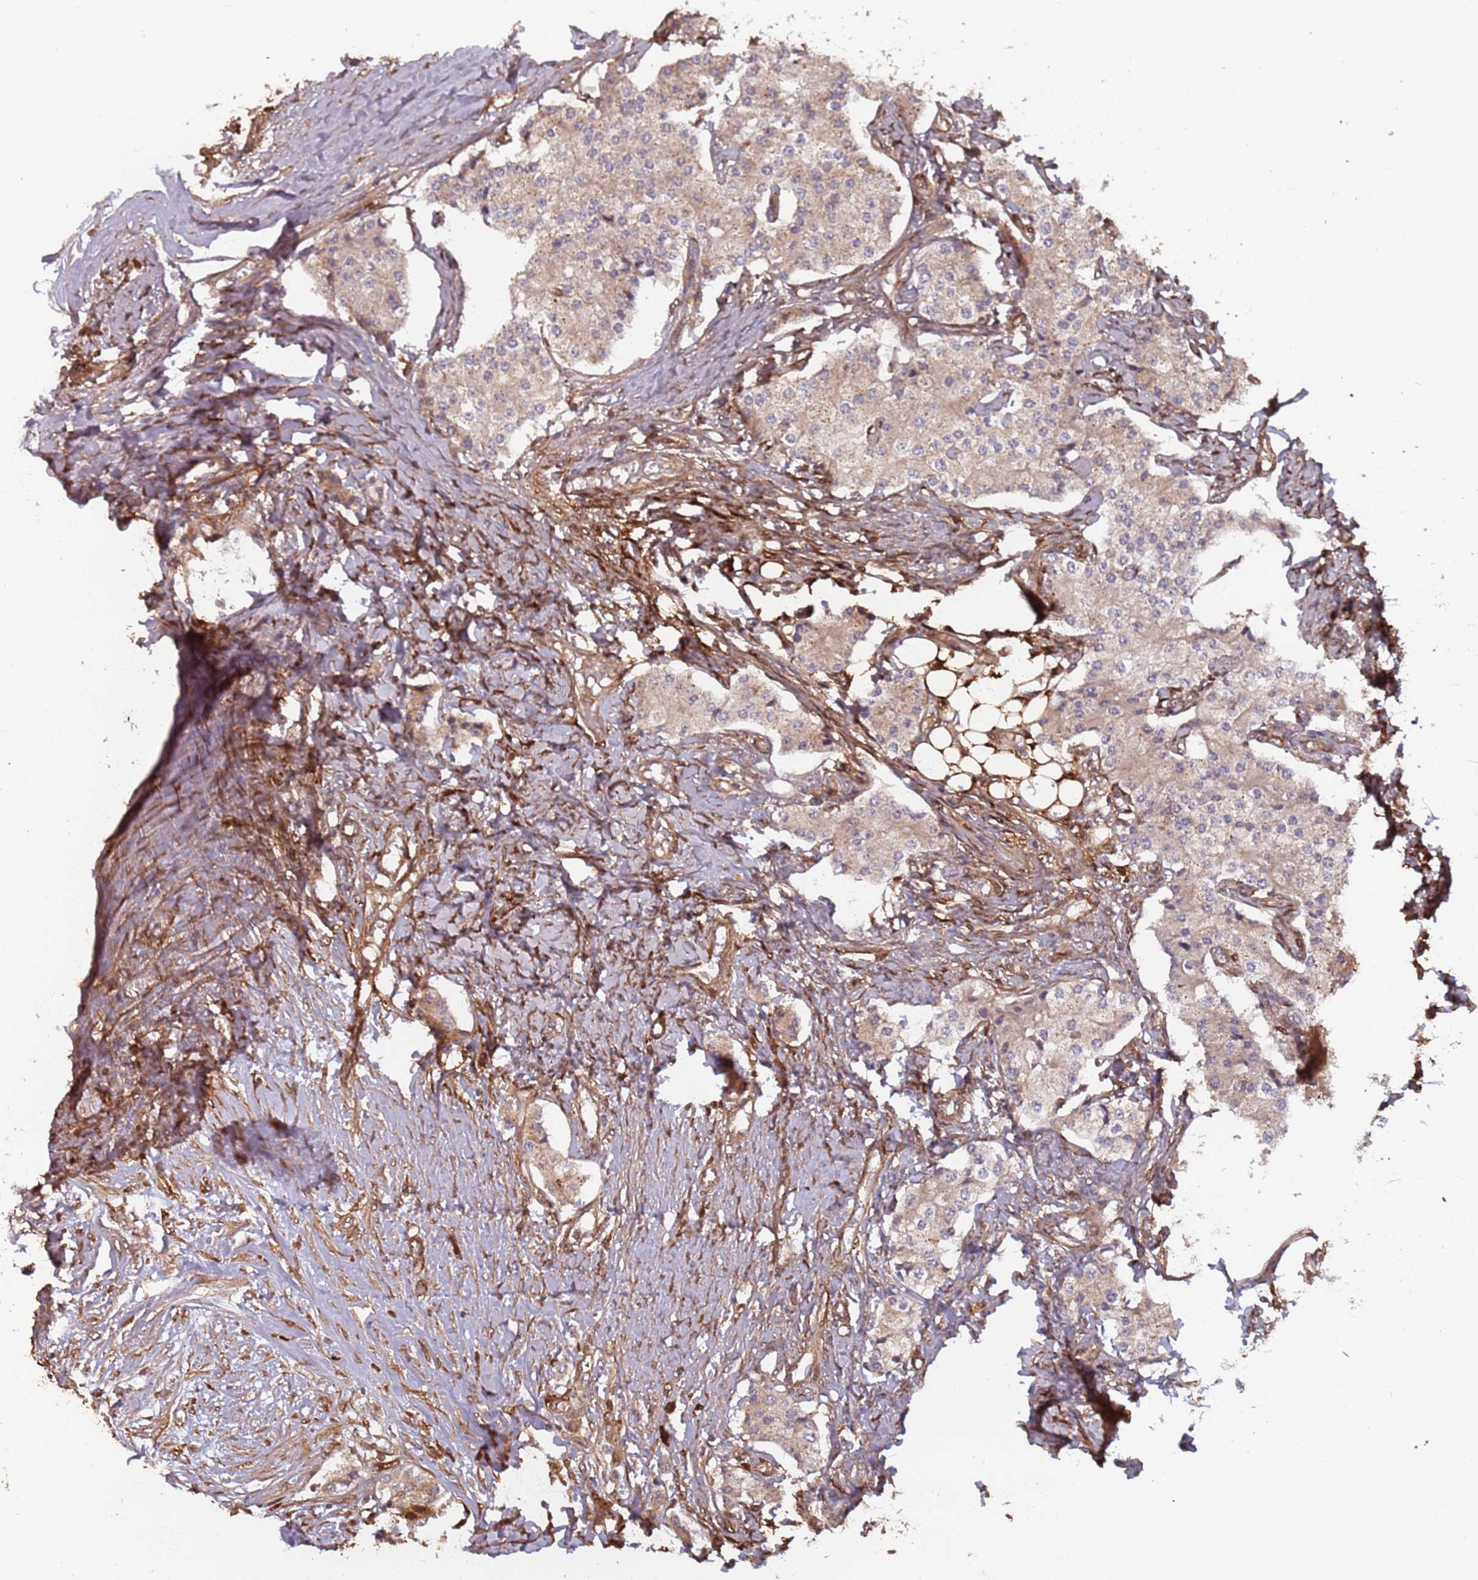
{"staining": {"intensity": "weak", "quantity": "<25%", "location": "cytoplasmic/membranous"}, "tissue": "carcinoid", "cell_type": "Tumor cells", "image_type": "cancer", "snomed": [{"axis": "morphology", "description": "Carcinoid, malignant, NOS"}, {"axis": "topography", "description": "Colon"}], "caption": "The IHC micrograph has no significant expression in tumor cells of malignant carcinoid tissue.", "gene": "SDCCAG8", "patient": {"sex": "female", "age": 52}}